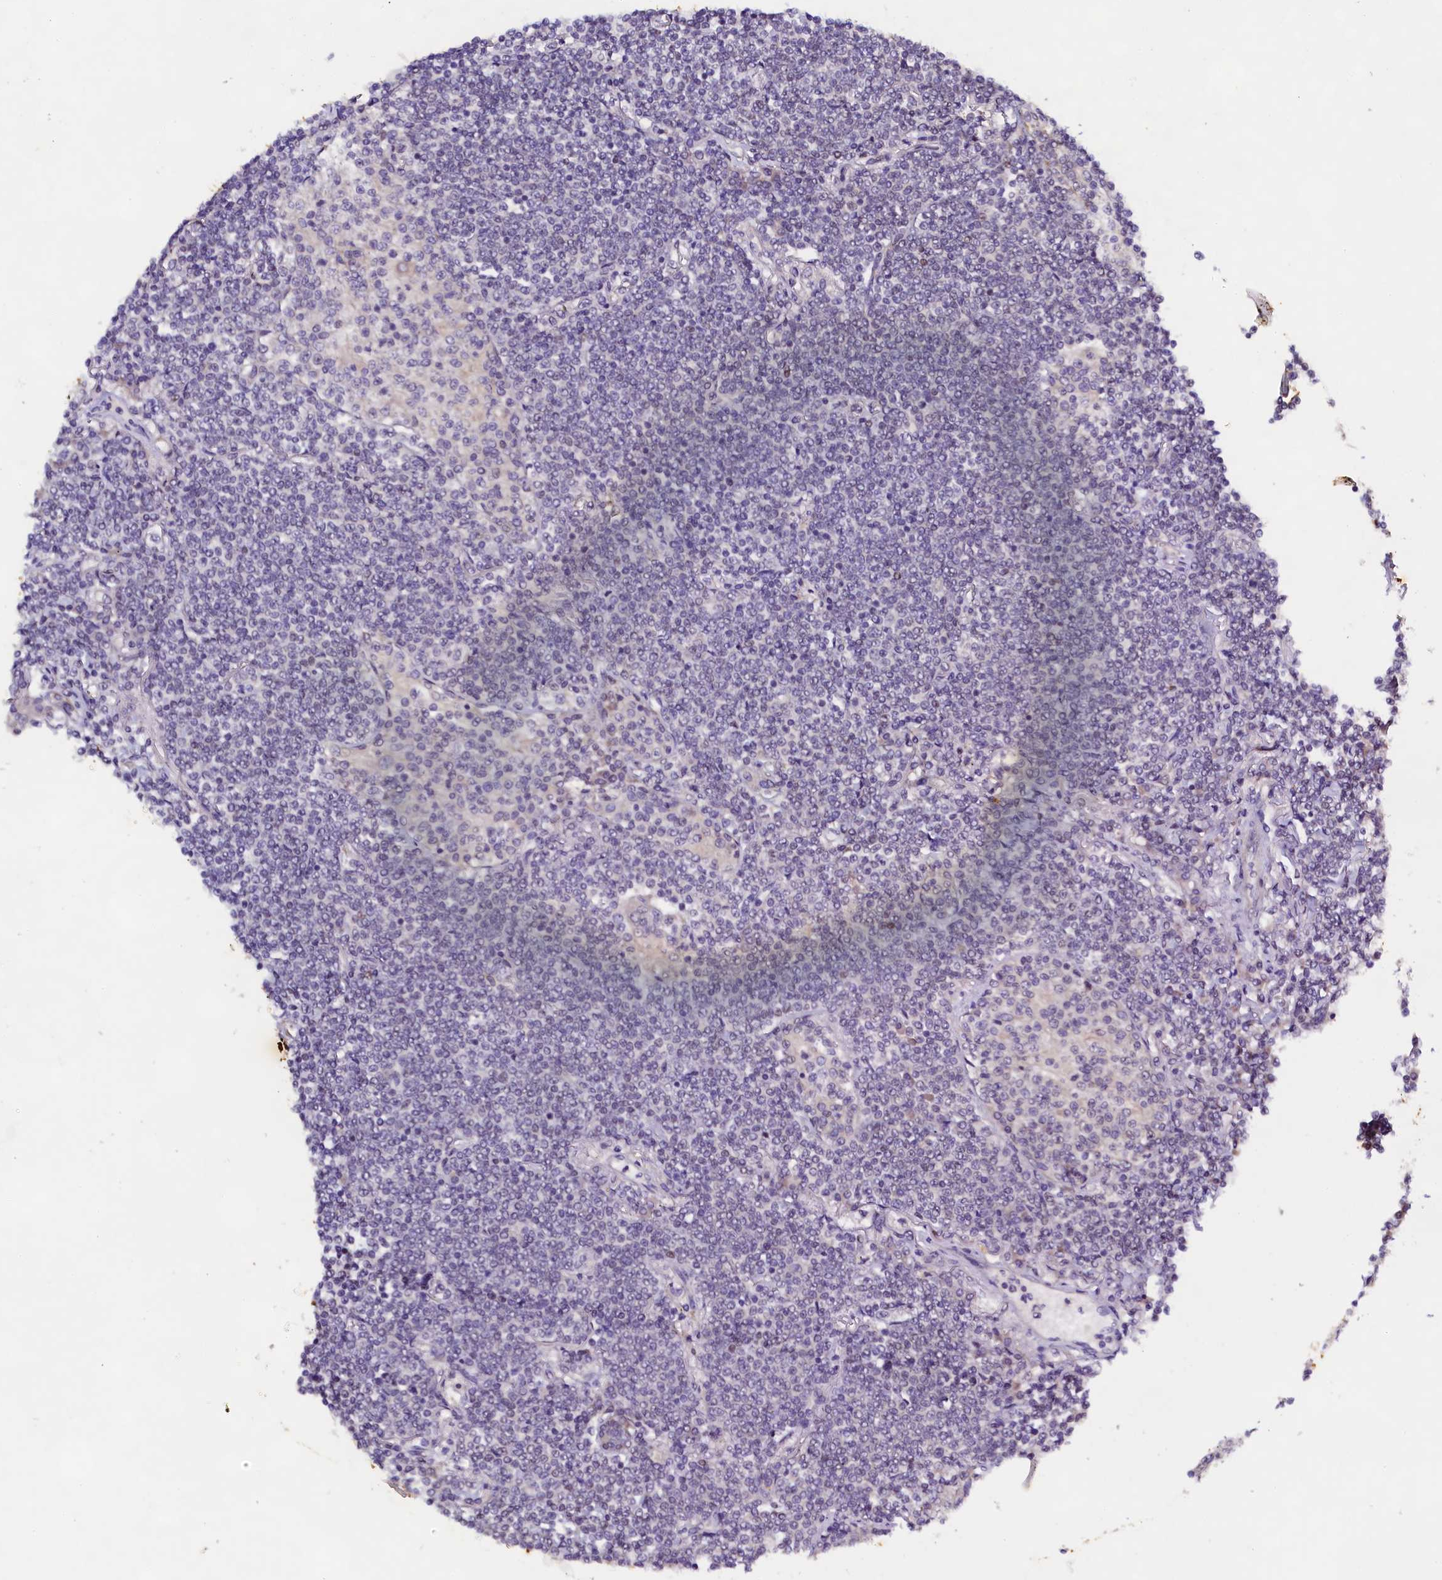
{"staining": {"intensity": "negative", "quantity": "none", "location": "none"}, "tissue": "lymphoma", "cell_type": "Tumor cells", "image_type": "cancer", "snomed": [{"axis": "morphology", "description": "Malignant lymphoma, non-Hodgkin's type, Low grade"}, {"axis": "topography", "description": "Lung"}], "caption": "Tumor cells are negative for protein expression in human lymphoma. (DAB (3,3'-diaminobenzidine) immunohistochemistry with hematoxylin counter stain).", "gene": "SP4", "patient": {"sex": "female", "age": 71}}